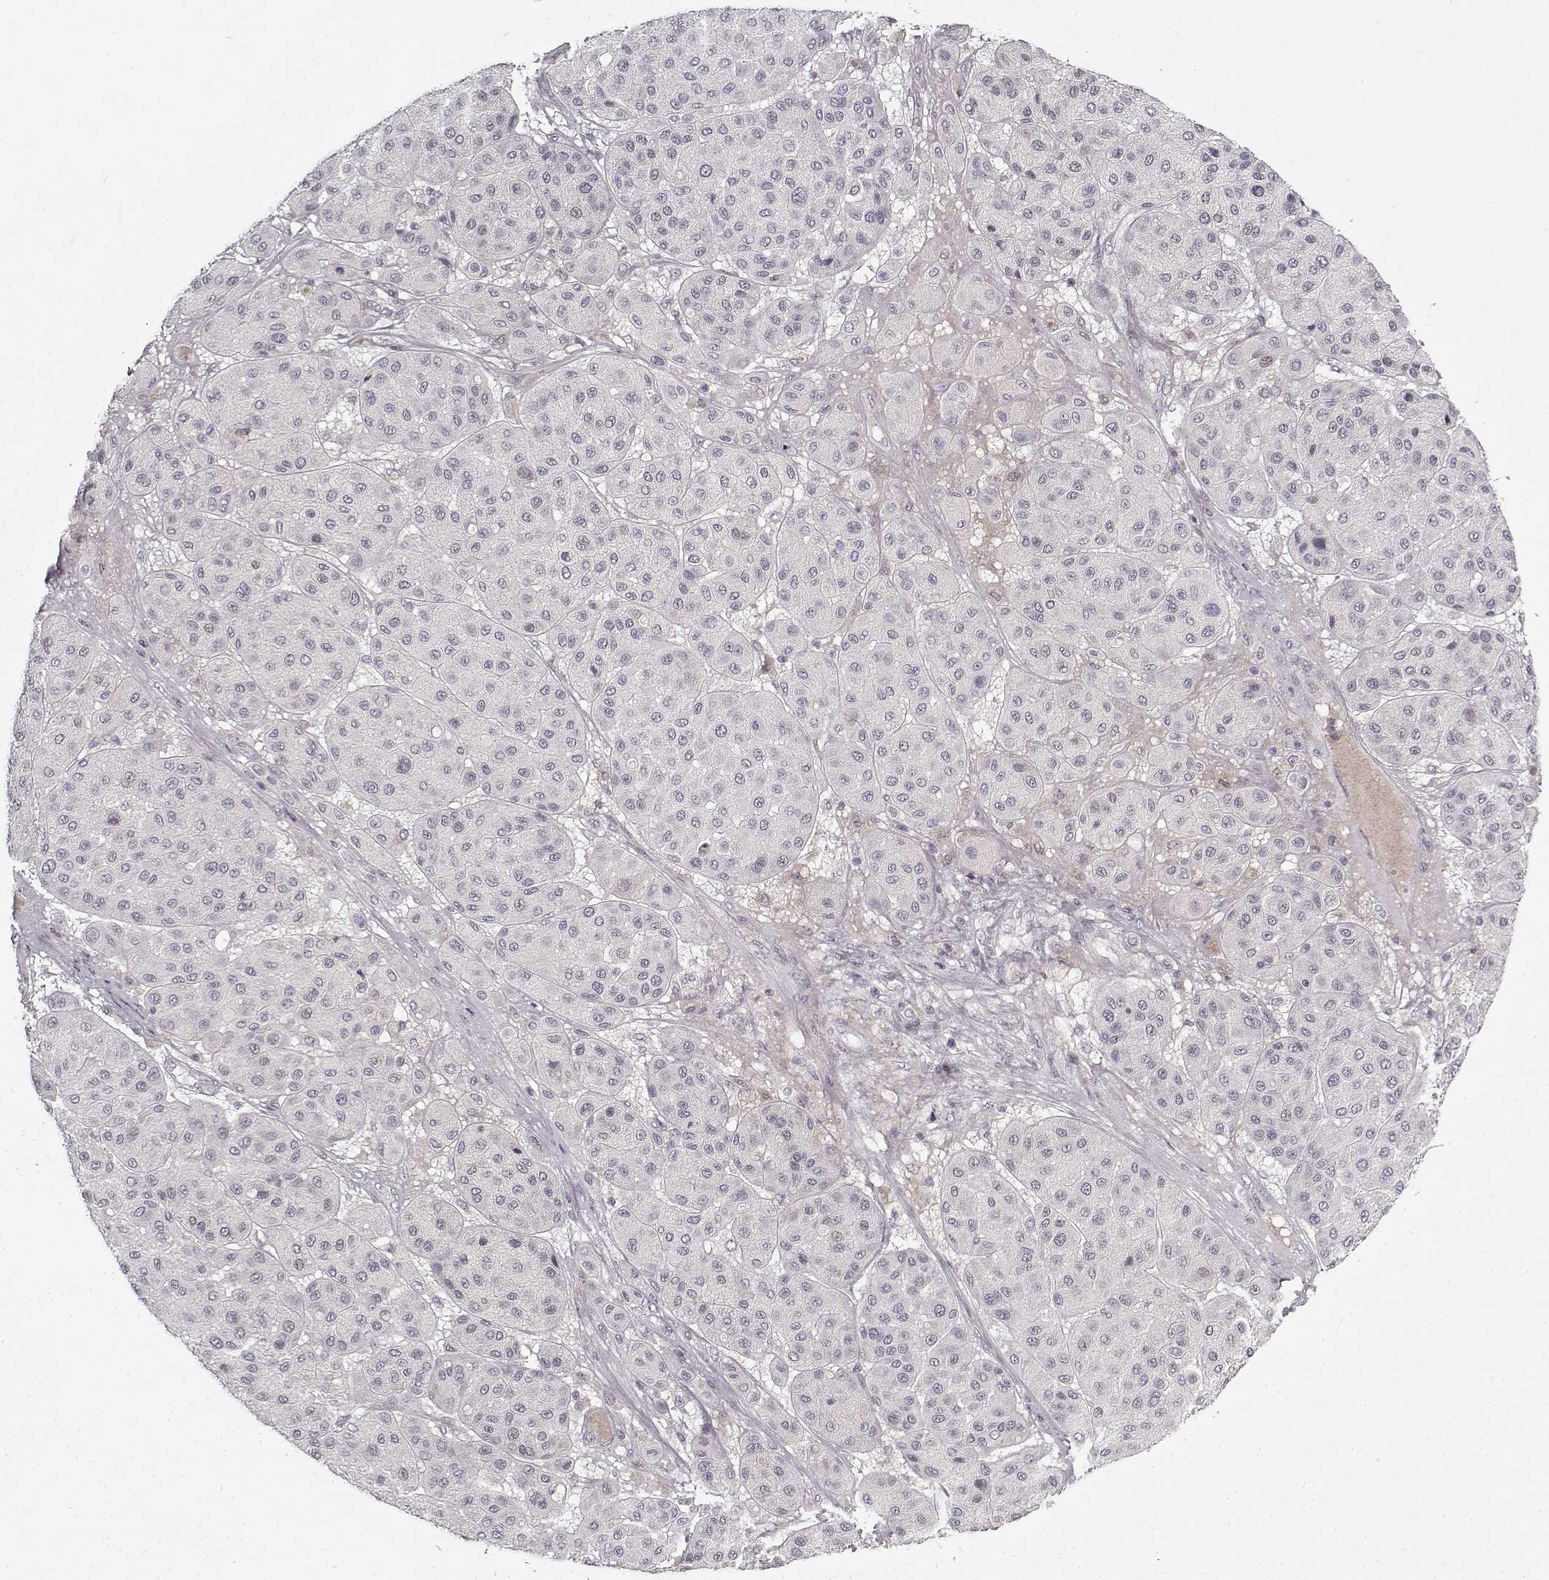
{"staining": {"intensity": "negative", "quantity": "none", "location": "none"}, "tissue": "melanoma", "cell_type": "Tumor cells", "image_type": "cancer", "snomed": [{"axis": "morphology", "description": "Malignant melanoma, Metastatic site"}, {"axis": "topography", "description": "Smooth muscle"}], "caption": "Immunohistochemistry (IHC) image of malignant melanoma (metastatic site) stained for a protein (brown), which exhibits no positivity in tumor cells.", "gene": "LAMA2", "patient": {"sex": "male", "age": 41}}